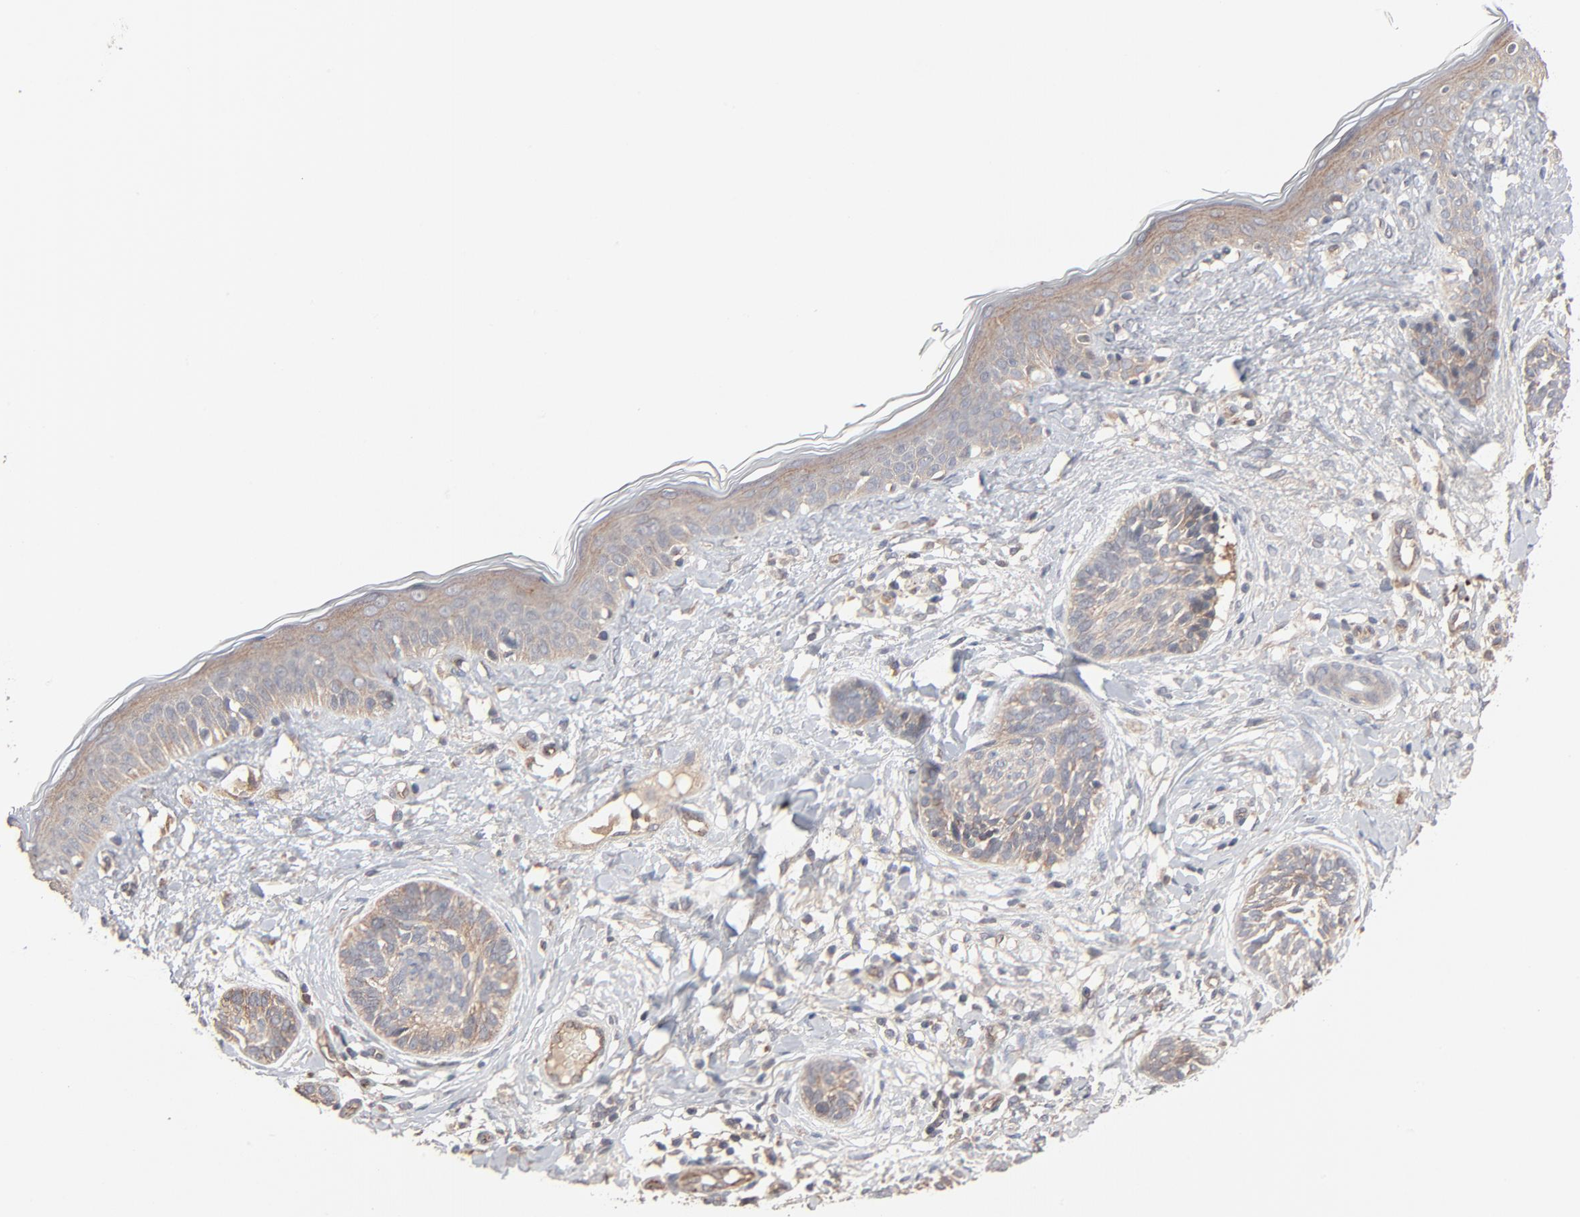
{"staining": {"intensity": "weak", "quantity": ">75%", "location": "cytoplasmic/membranous"}, "tissue": "skin cancer", "cell_type": "Tumor cells", "image_type": "cancer", "snomed": [{"axis": "morphology", "description": "Normal tissue, NOS"}, {"axis": "morphology", "description": "Basal cell carcinoma"}, {"axis": "topography", "description": "Skin"}], "caption": "Immunohistochemical staining of skin basal cell carcinoma exhibits weak cytoplasmic/membranous protein staining in approximately >75% of tumor cells.", "gene": "ABLIM3", "patient": {"sex": "male", "age": 63}}